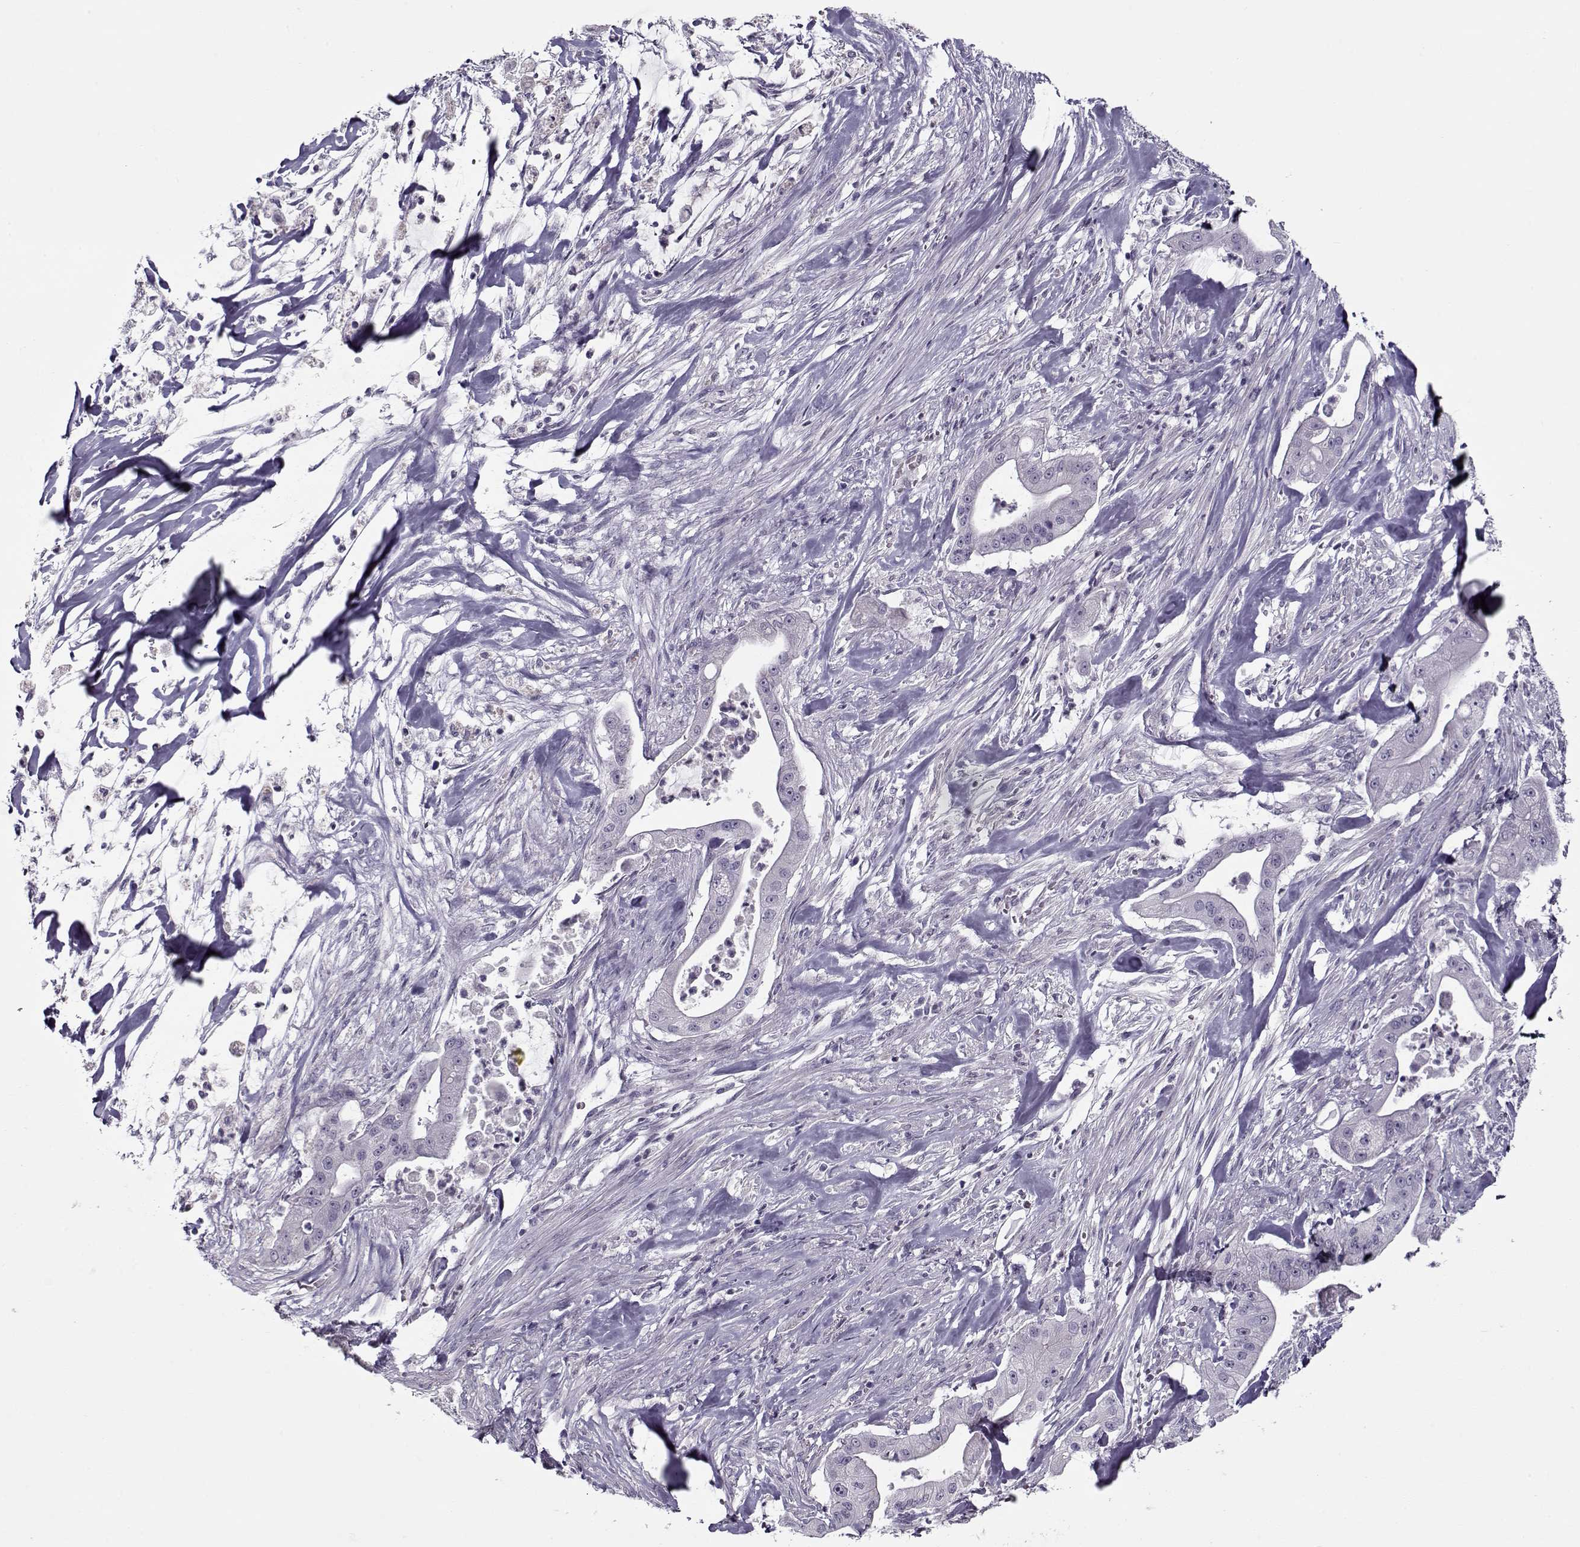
{"staining": {"intensity": "negative", "quantity": "none", "location": "none"}, "tissue": "pancreatic cancer", "cell_type": "Tumor cells", "image_type": "cancer", "snomed": [{"axis": "morphology", "description": "Normal tissue, NOS"}, {"axis": "morphology", "description": "Inflammation, NOS"}, {"axis": "morphology", "description": "Adenocarcinoma, NOS"}, {"axis": "topography", "description": "Pancreas"}], "caption": "This is an immunohistochemistry photomicrograph of pancreatic adenocarcinoma. There is no expression in tumor cells.", "gene": "CIBAR1", "patient": {"sex": "male", "age": 57}}